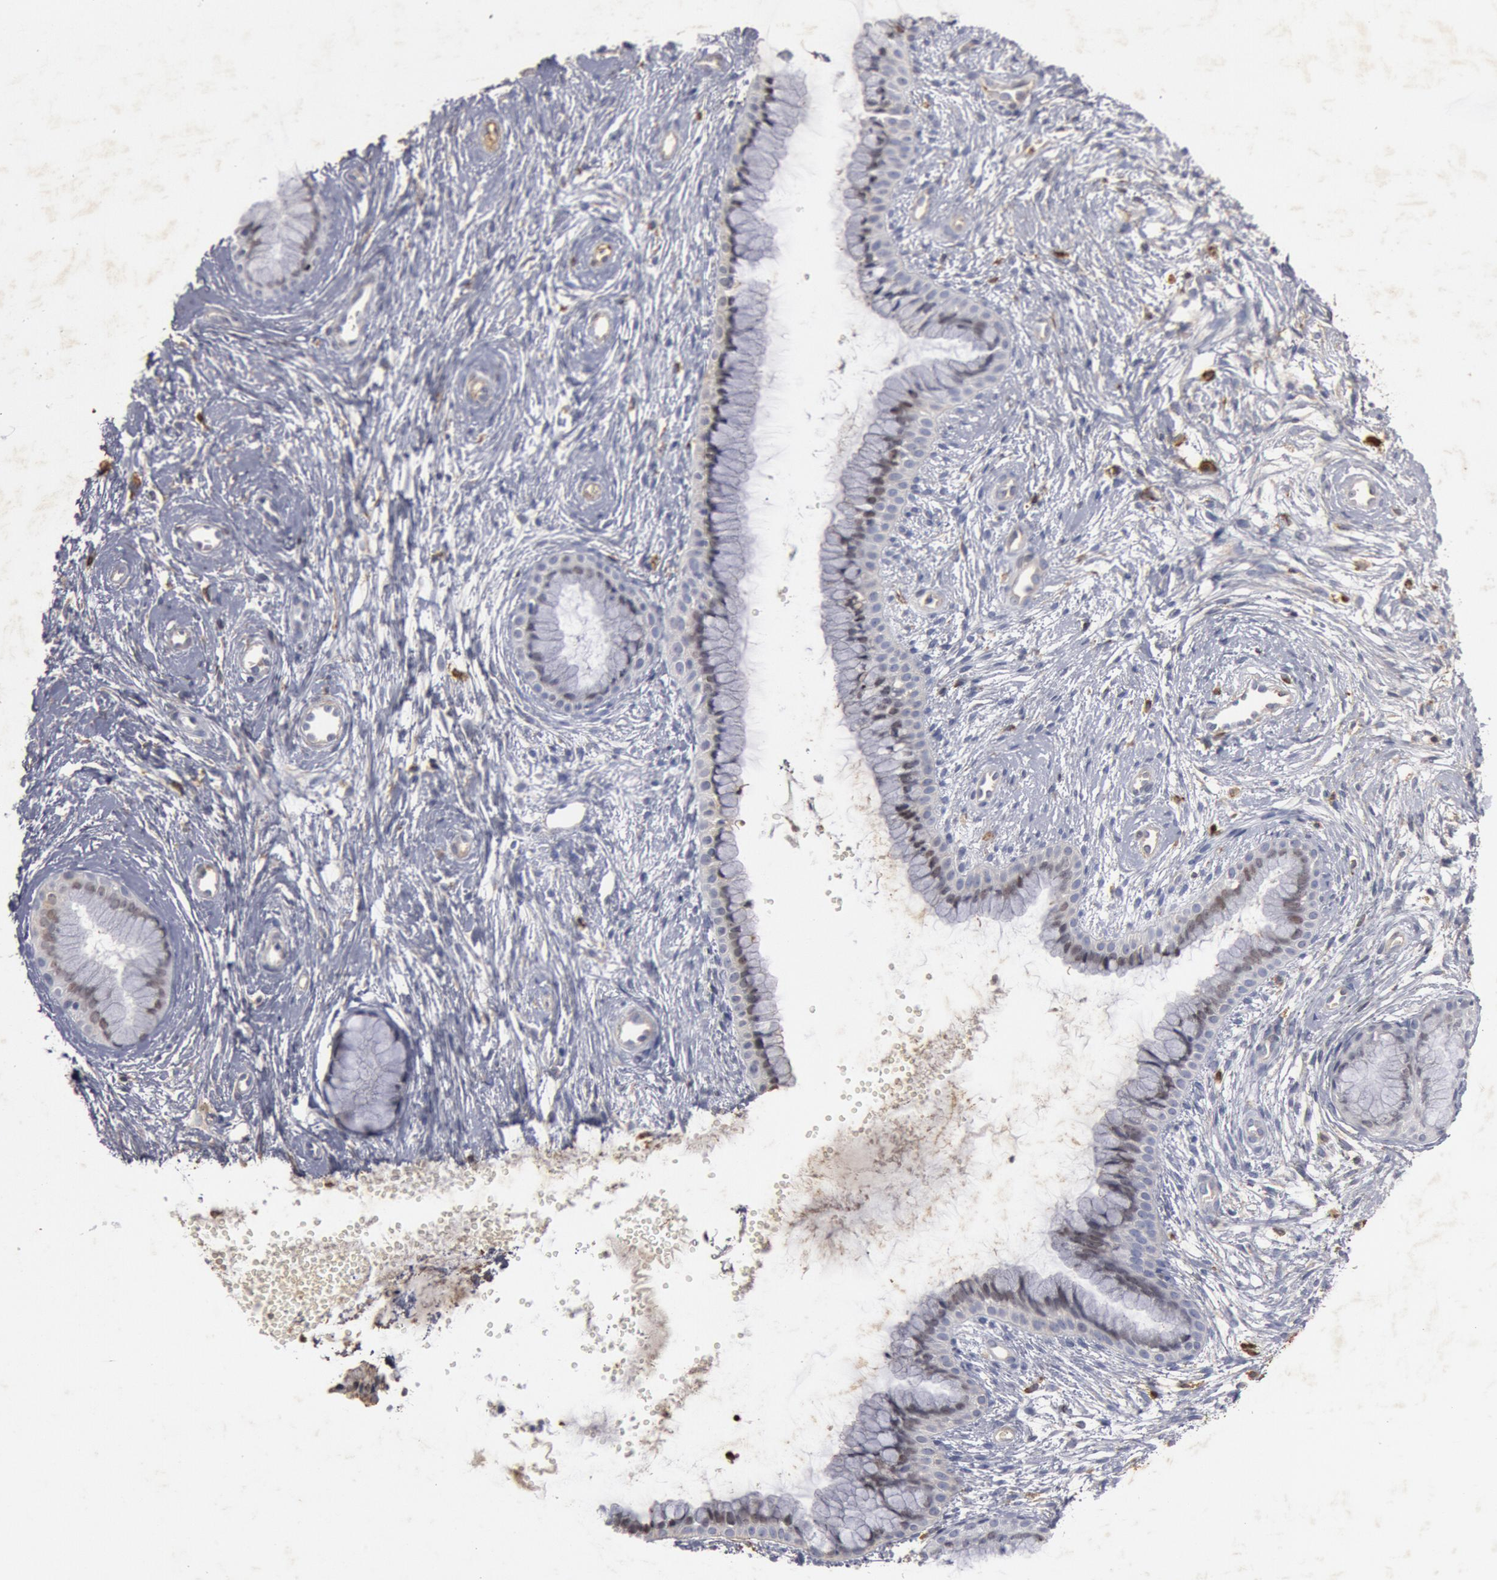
{"staining": {"intensity": "weak", "quantity": "25%-75%", "location": "cytoplasmic/membranous"}, "tissue": "cervix", "cell_type": "Glandular cells", "image_type": "normal", "snomed": [{"axis": "morphology", "description": "Normal tissue, NOS"}, {"axis": "topography", "description": "Cervix"}], "caption": "Glandular cells demonstrate weak cytoplasmic/membranous positivity in about 25%-75% of cells in unremarkable cervix. The protein is shown in brown color, while the nuclei are stained blue.", "gene": "FOXA2", "patient": {"sex": "female", "age": 39}}